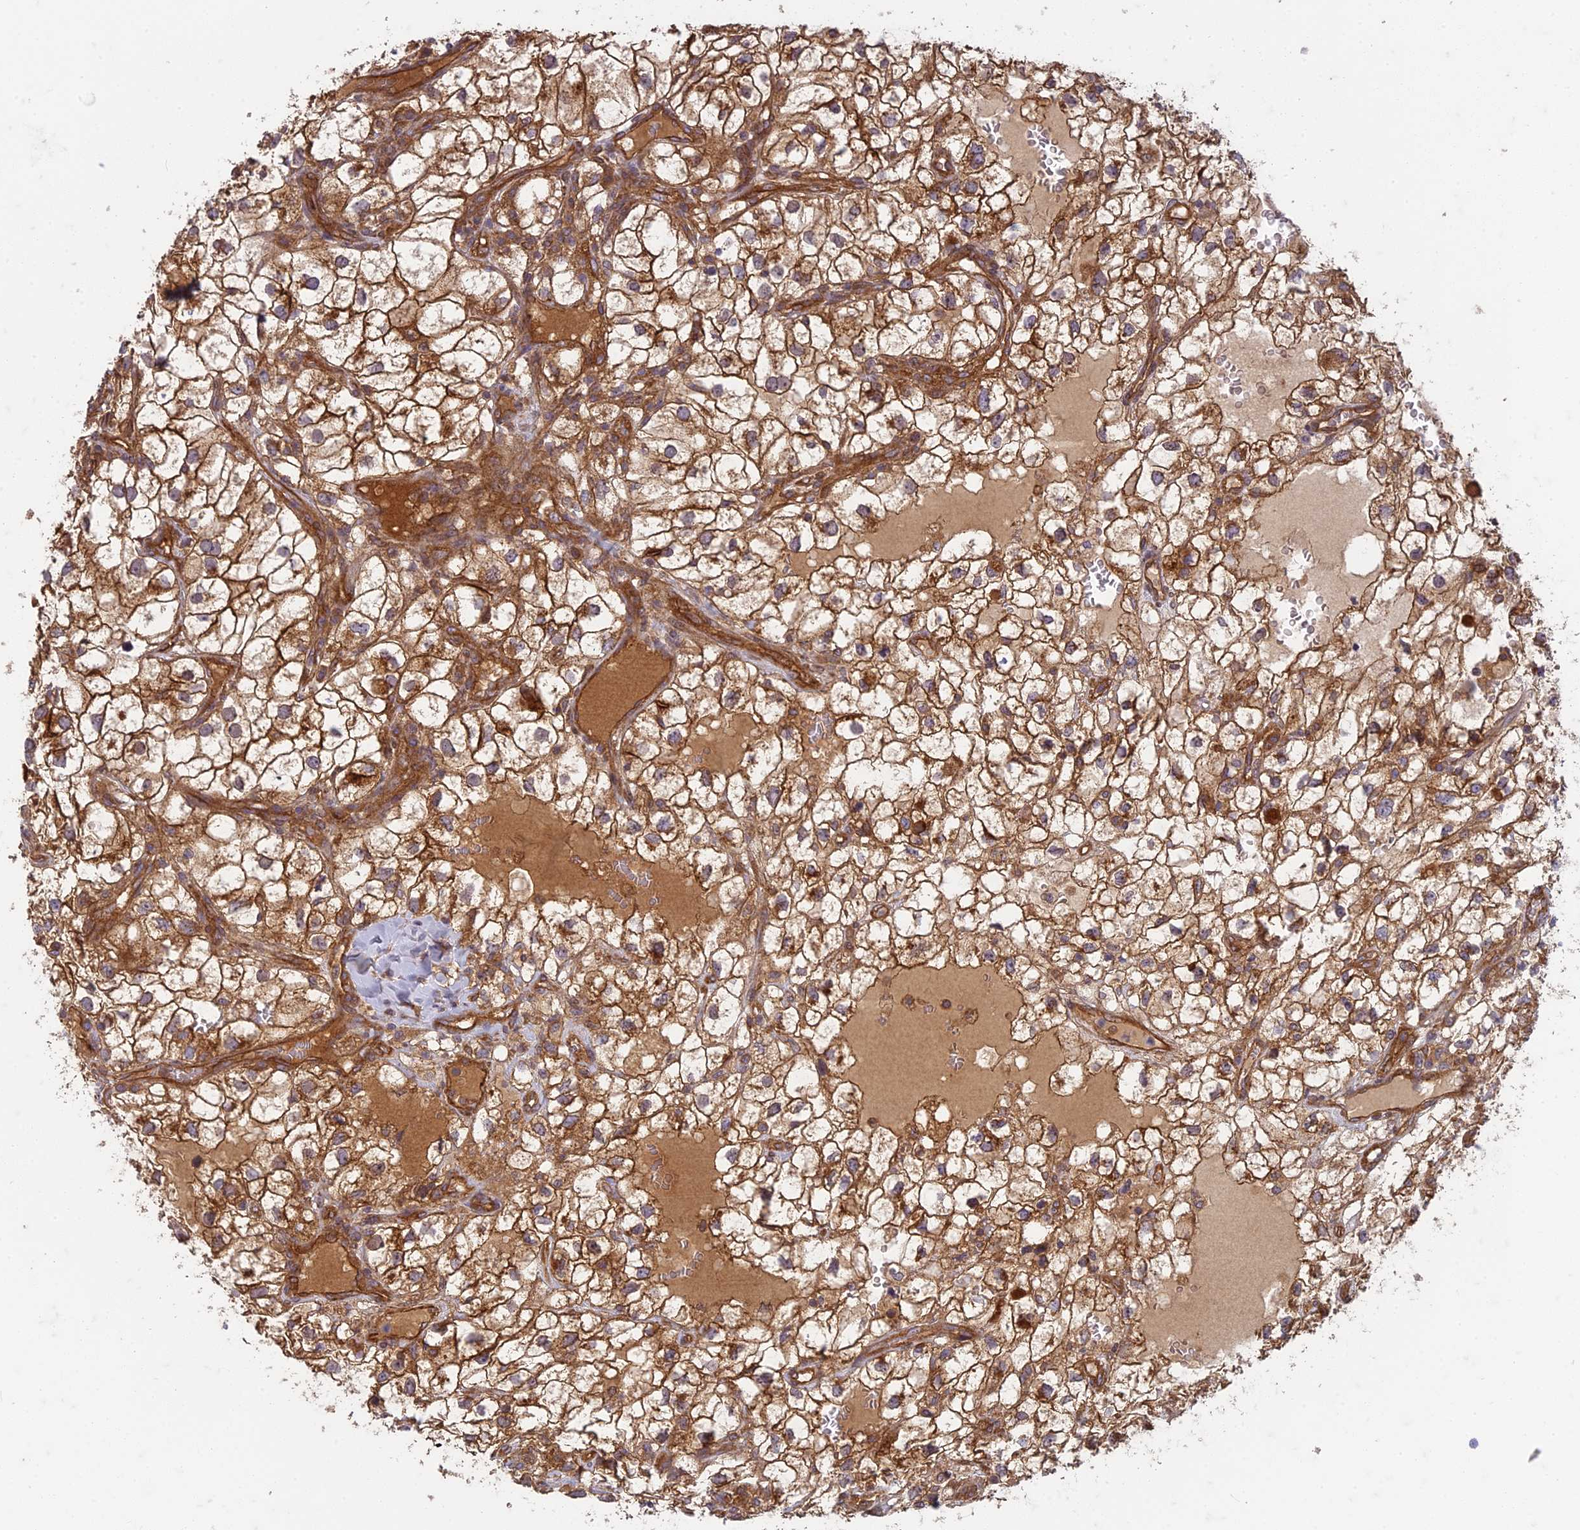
{"staining": {"intensity": "strong", "quantity": ">75%", "location": "cytoplasmic/membranous"}, "tissue": "renal cancer", "cell_type": "Tumor cells", "image_type": "cancer", "snomed": [{"axis": "morphology", "description": "Adenocarcinoma, NOS"}, {"axis": "topography", "description": "Kidney"}], "caption": "Human renal cancer (adenocarcinoma) stained with a brown dye displays strong cytoplasmic/membranous positive positivity in about >75% of tumor cells.", "gene": "TCF25", "patient": {"sex": "male", "age": 59}}